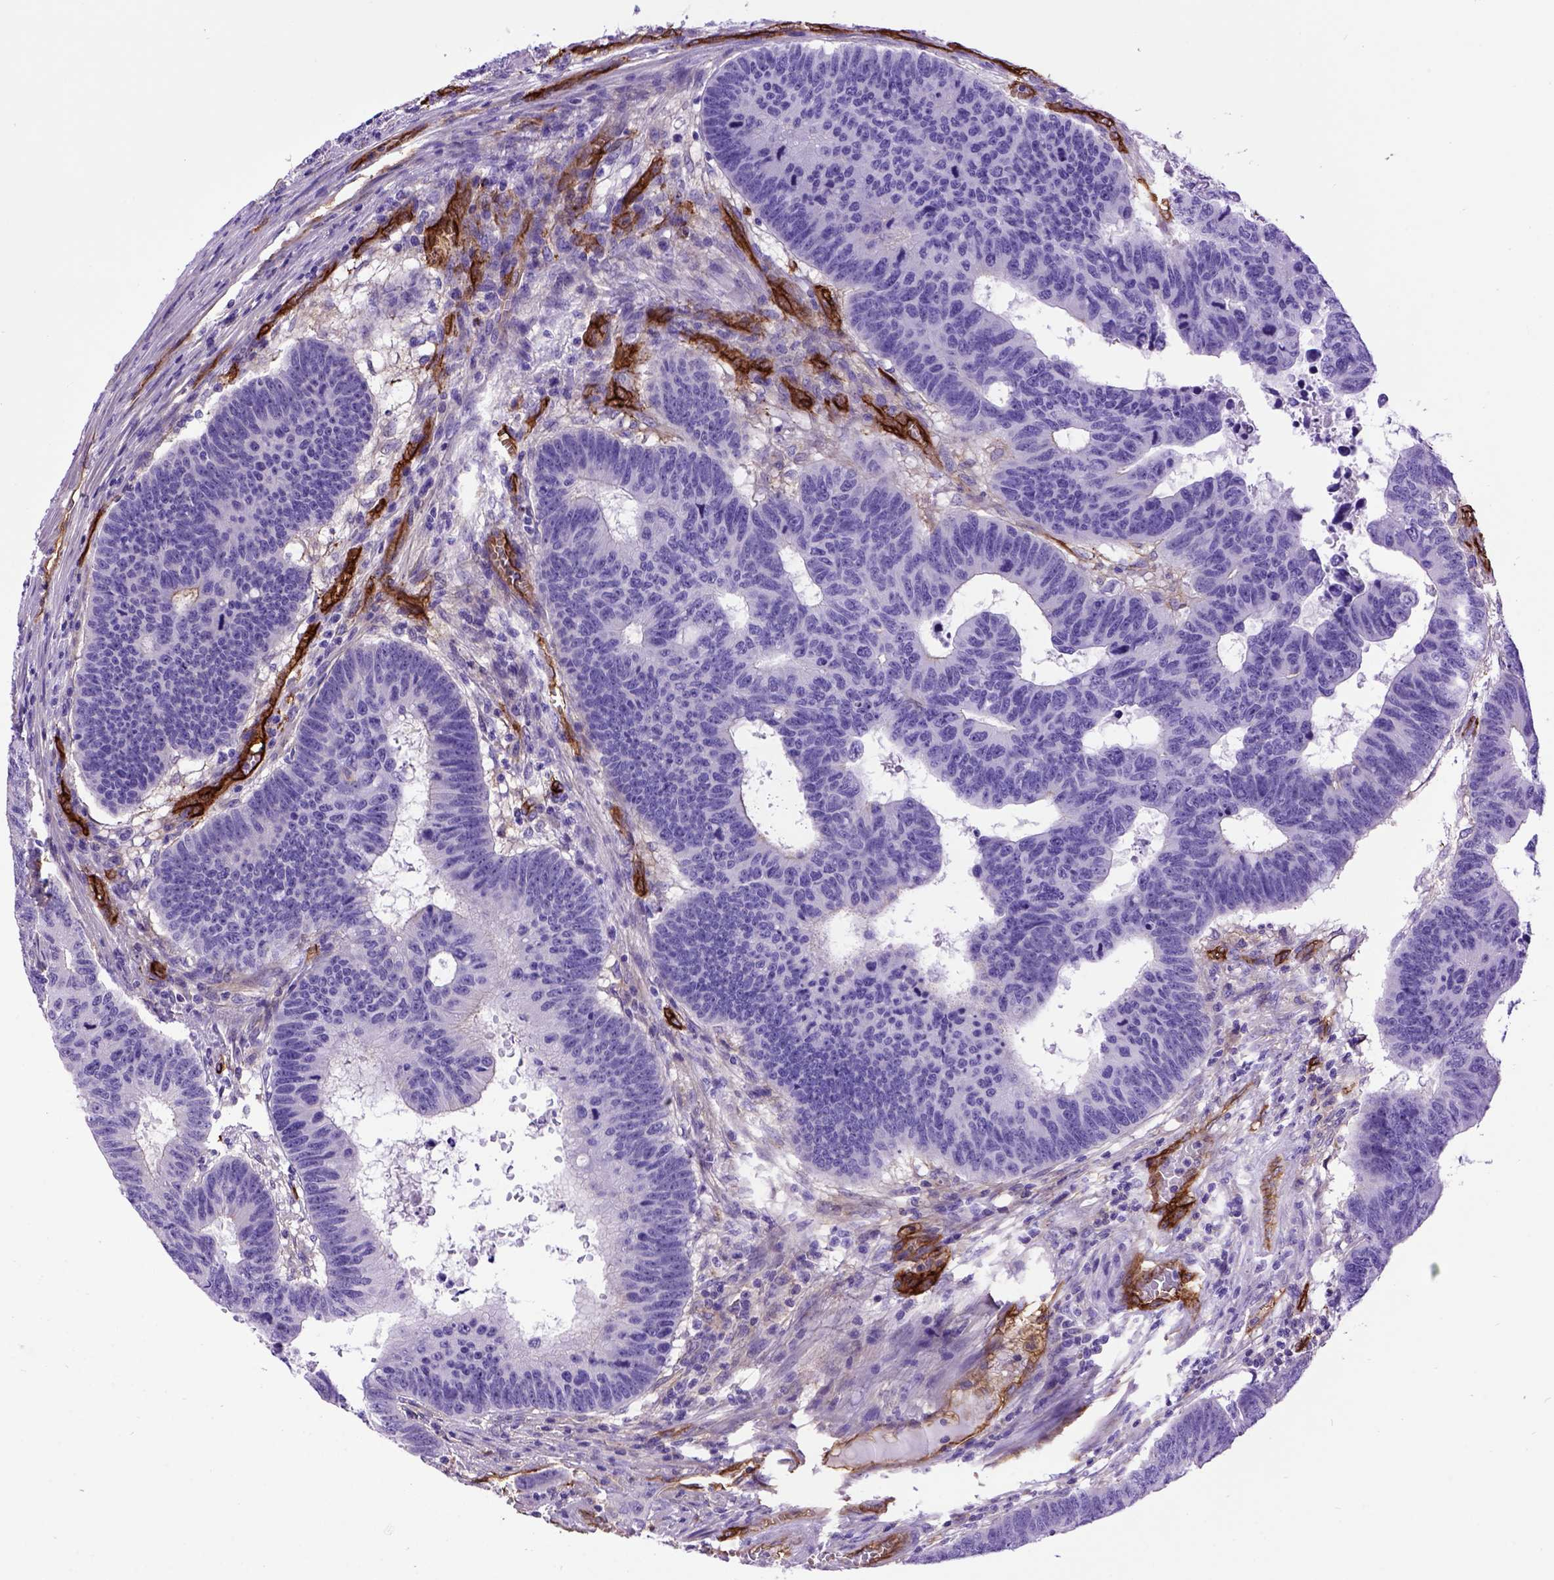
{"staining": {"intensity": "negative", "quantity": "none", "location": "none"}, "tissue": "colorectal cancer", "cell_type": "Tumor cells", "image_type": "cancer", "snomed": [{"axis": "morphology", "description": "Adenocarcinoma, NOS"}, {"axis": "topography", "description": "Rectum"}], "caption": "The immunohistochemistry (IHC) micrograph has no significant staining in tumor cells of colorectal adenocarcinoma tissue.", "gene": "ENG", "patient": {"sex": "female", "age": 85}}